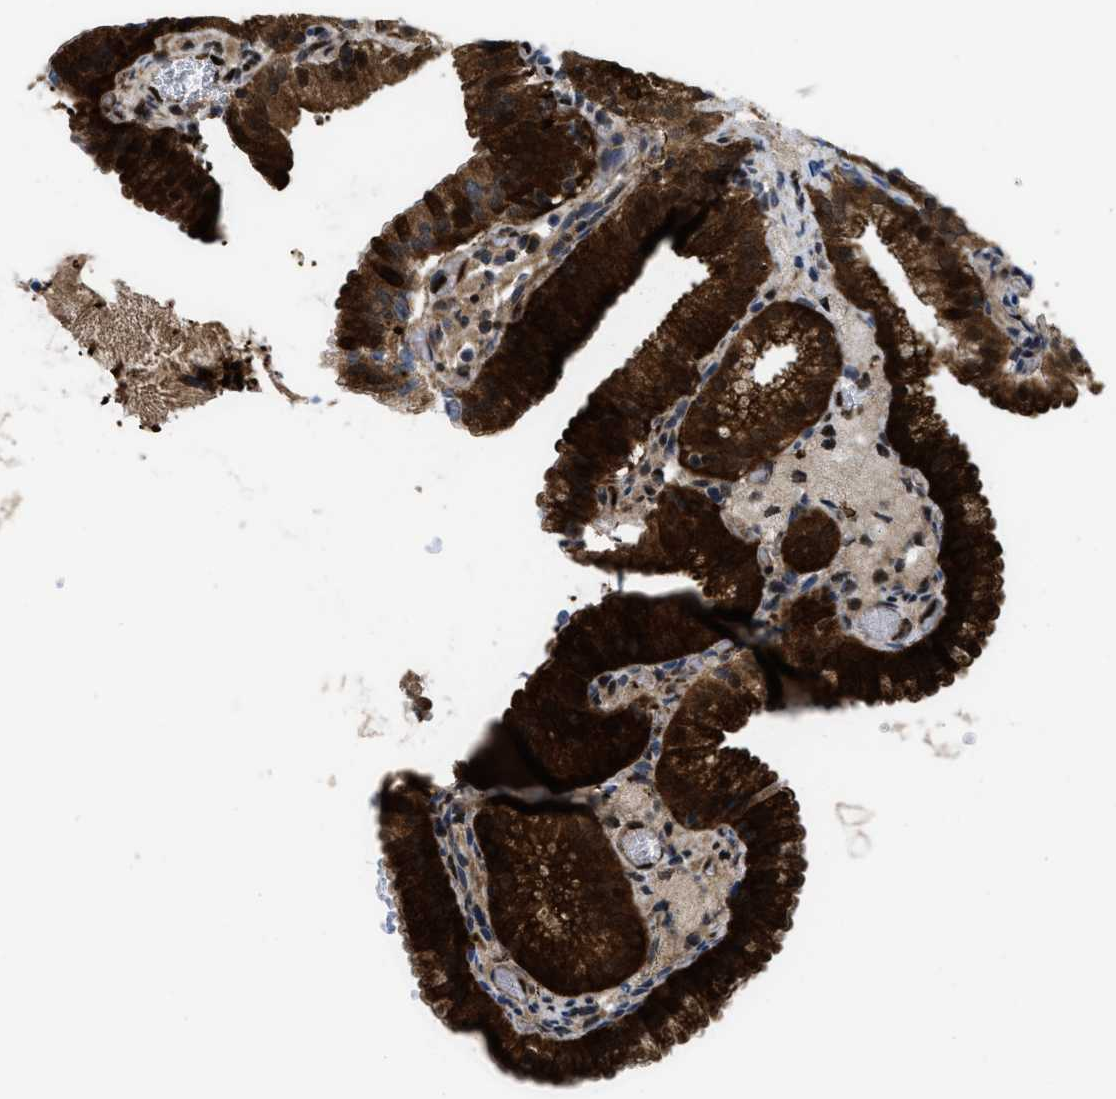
{"staining": {"intensity": "strong", "quantity": ">75%", "location": "cytoplasmic/membranous,nuclear"}, "tissue": "gallbladder", "cell_type": "Glandular cells", "image_type": "normal", "snomed": [{"axis": "morphology", "description": "Normal tissue, NOS"}, {"axis": "topography", "description": "Gallbladder"}], "caption": "This is a histology image of IHC staining of normal gallbladder, which shows strong positivity in the cytoplasmic/membranous,nuclear of glandular cells.", "gene": "PPP2CB", "patient": {"sex": "male", "age": 54}}